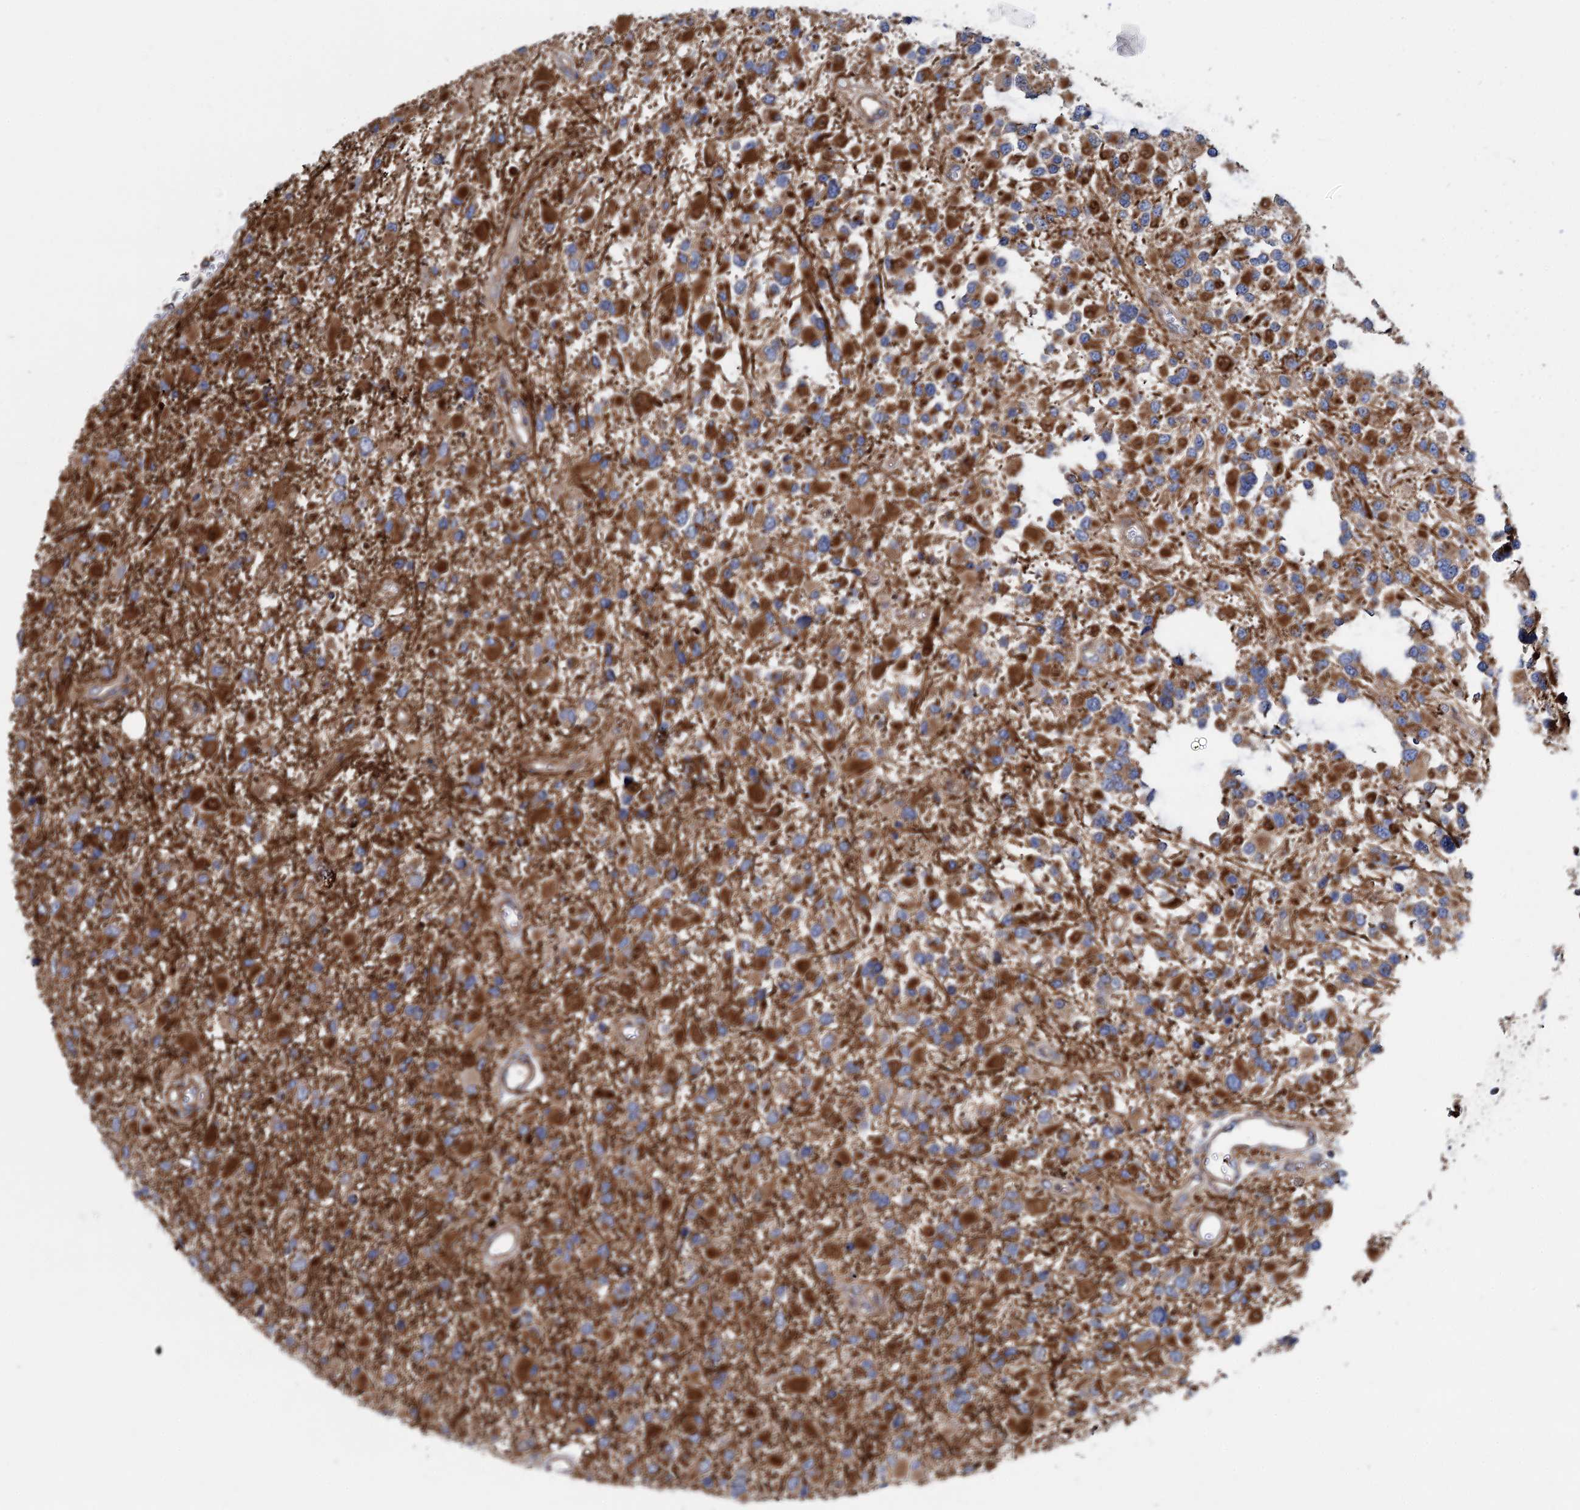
{"staining": {"intensity": "strong", "quantity": ">75%", "location": "cytoplasmic/membranous"}, "tissue": "glioma", "cell_type": "Tumor cells", "image_type": "cancer", "snomed": [{"axis": "morphology", "description": "Glioma, malignant, High grade"}, {"axis": "topography", "description": "Brain"}], "caption": "A high amount of strong cytoplasmic/membranous expression is identified in approximately >75% of tumor cells in glioma tissue.", "gene": "PSEN1", "patient": {"sex": "male", "age": 53}}